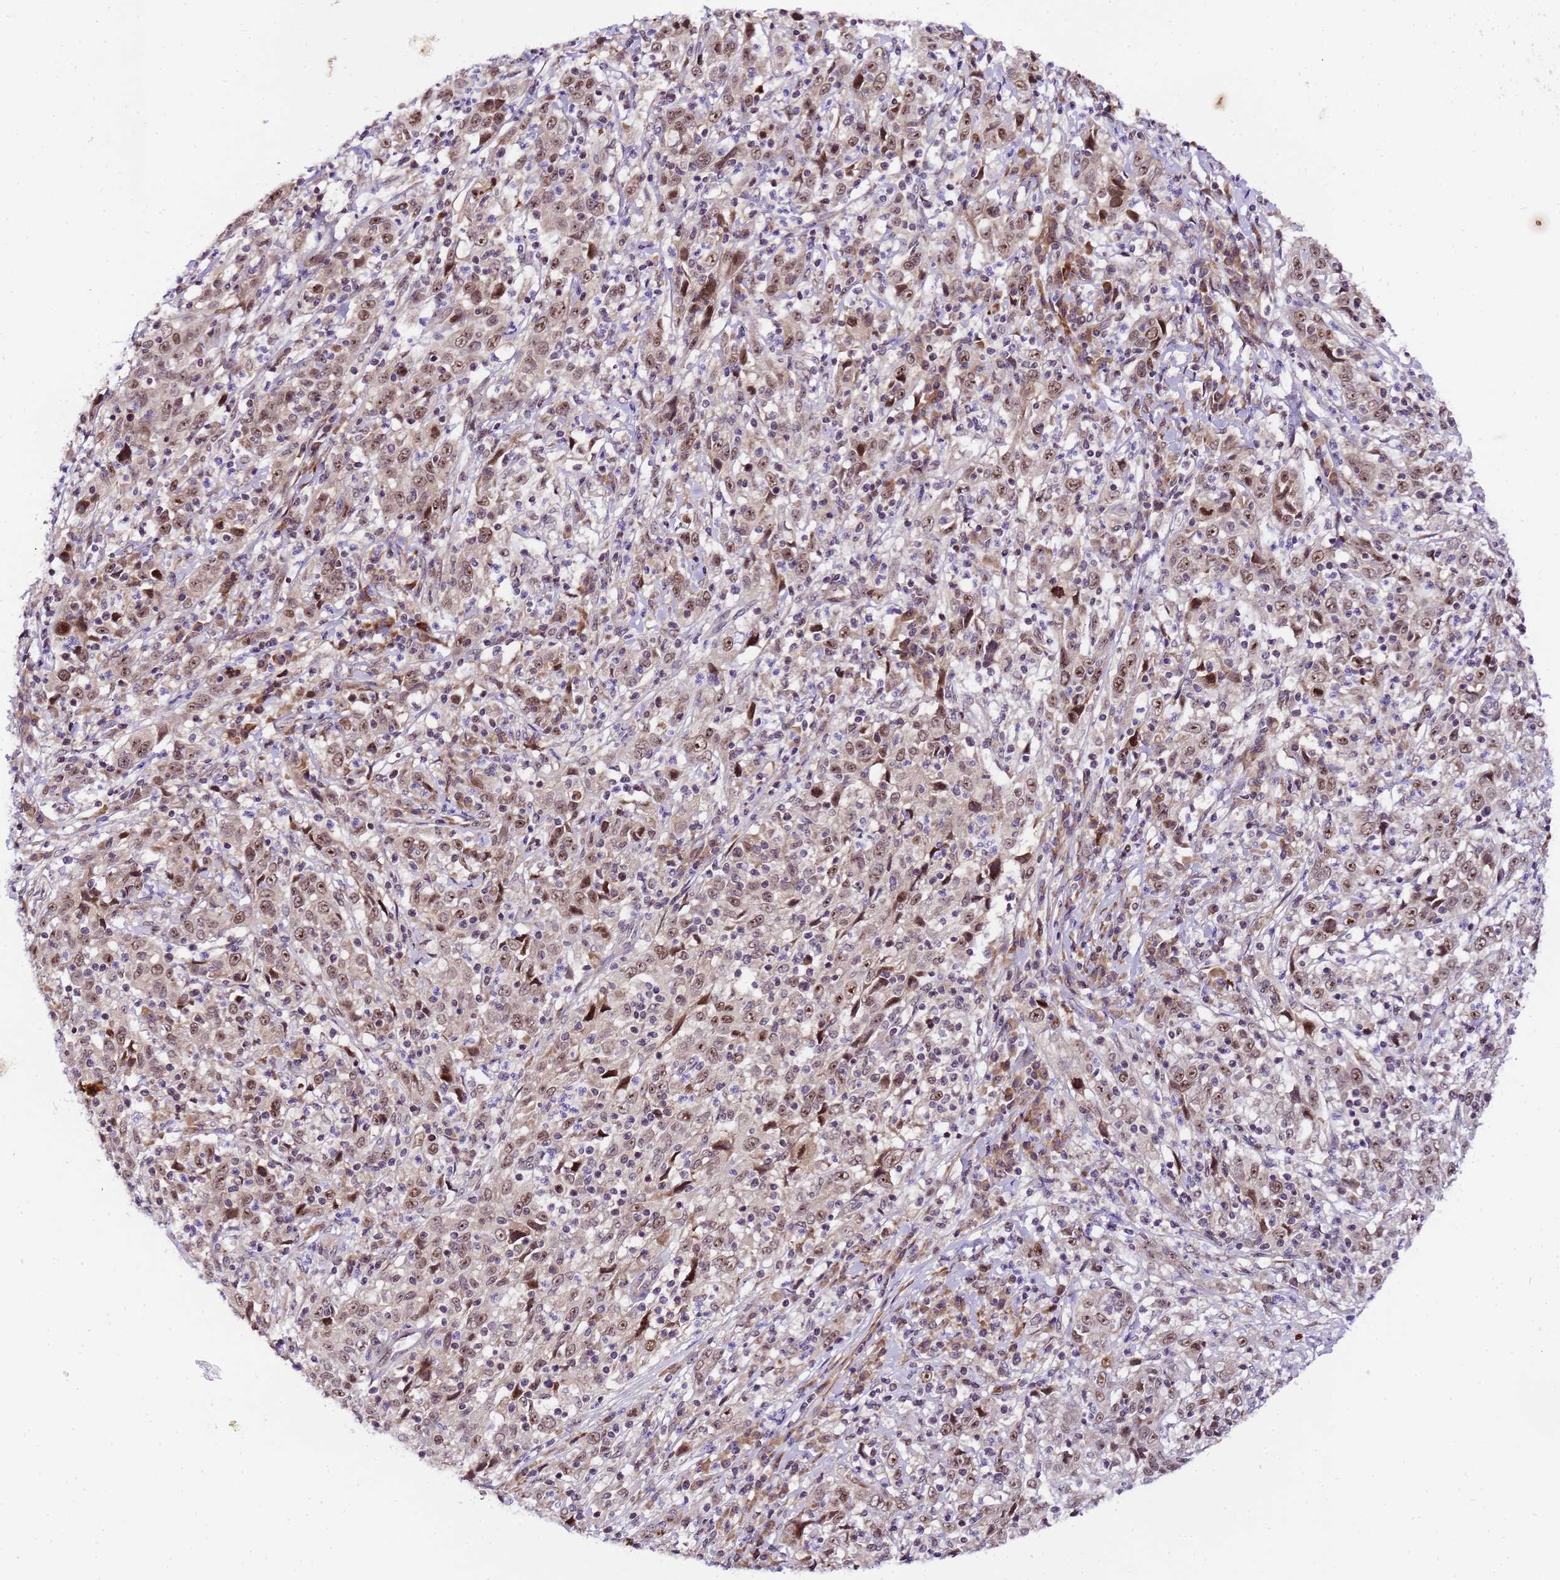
{"staining": {"intensity": "moderate", "quantity": ">75%", "location": "nuclear"}, "tissue": "cervical cancer", "cell_type": "Tumor cells", "image_type": "cancer", "snomed": [{"axis": "morphology", "description": "Squamous cell carcinoma, NOS"}, {"axis": "topography", "description": "Cervix"}], "caption": "Cervical cancer stained with immunohistochemistry exhibits moderate nuclear staining in approximately >75% of tumor cells.", "gene": "SLX4IP", "patient": {"sex": "female", "age": 46}}